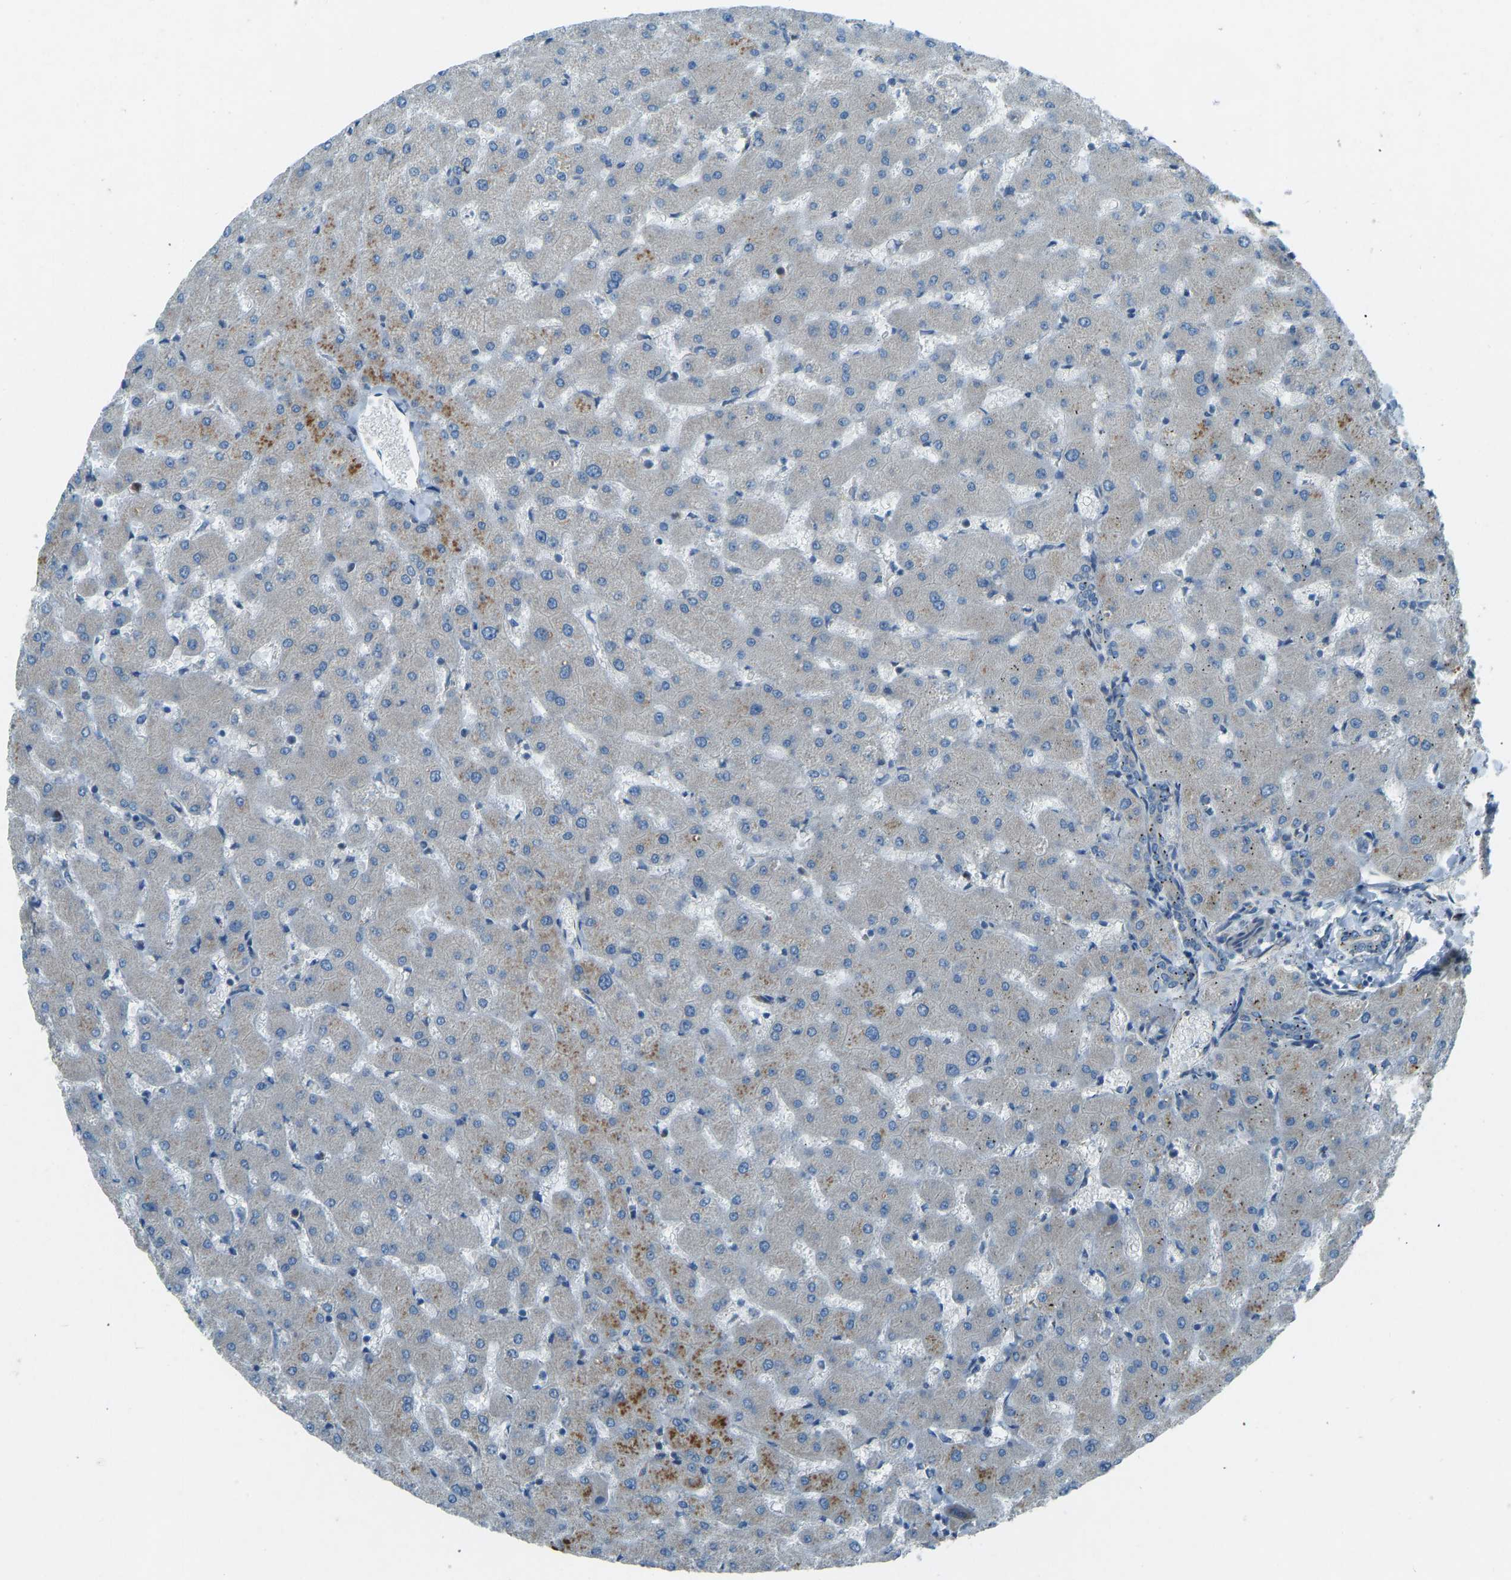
{"staining": {"intensity": "negative", "quantity": "none", "location": "none"}, "tissue": "liver", "cell_type": "Cholangiocytes", "image_type": "normal", "snomed": [{"axis": "morphology", "description": "Normal tissue, NOS"}, {"axis": "topography", "description": "Liver"}], "caption": "Immunohistochemistry (IHC) of benign human liver exhibits no expression in cholangiocytes.", "gene": "STAU2", "patient": {"sex": "female", "age": 63}}